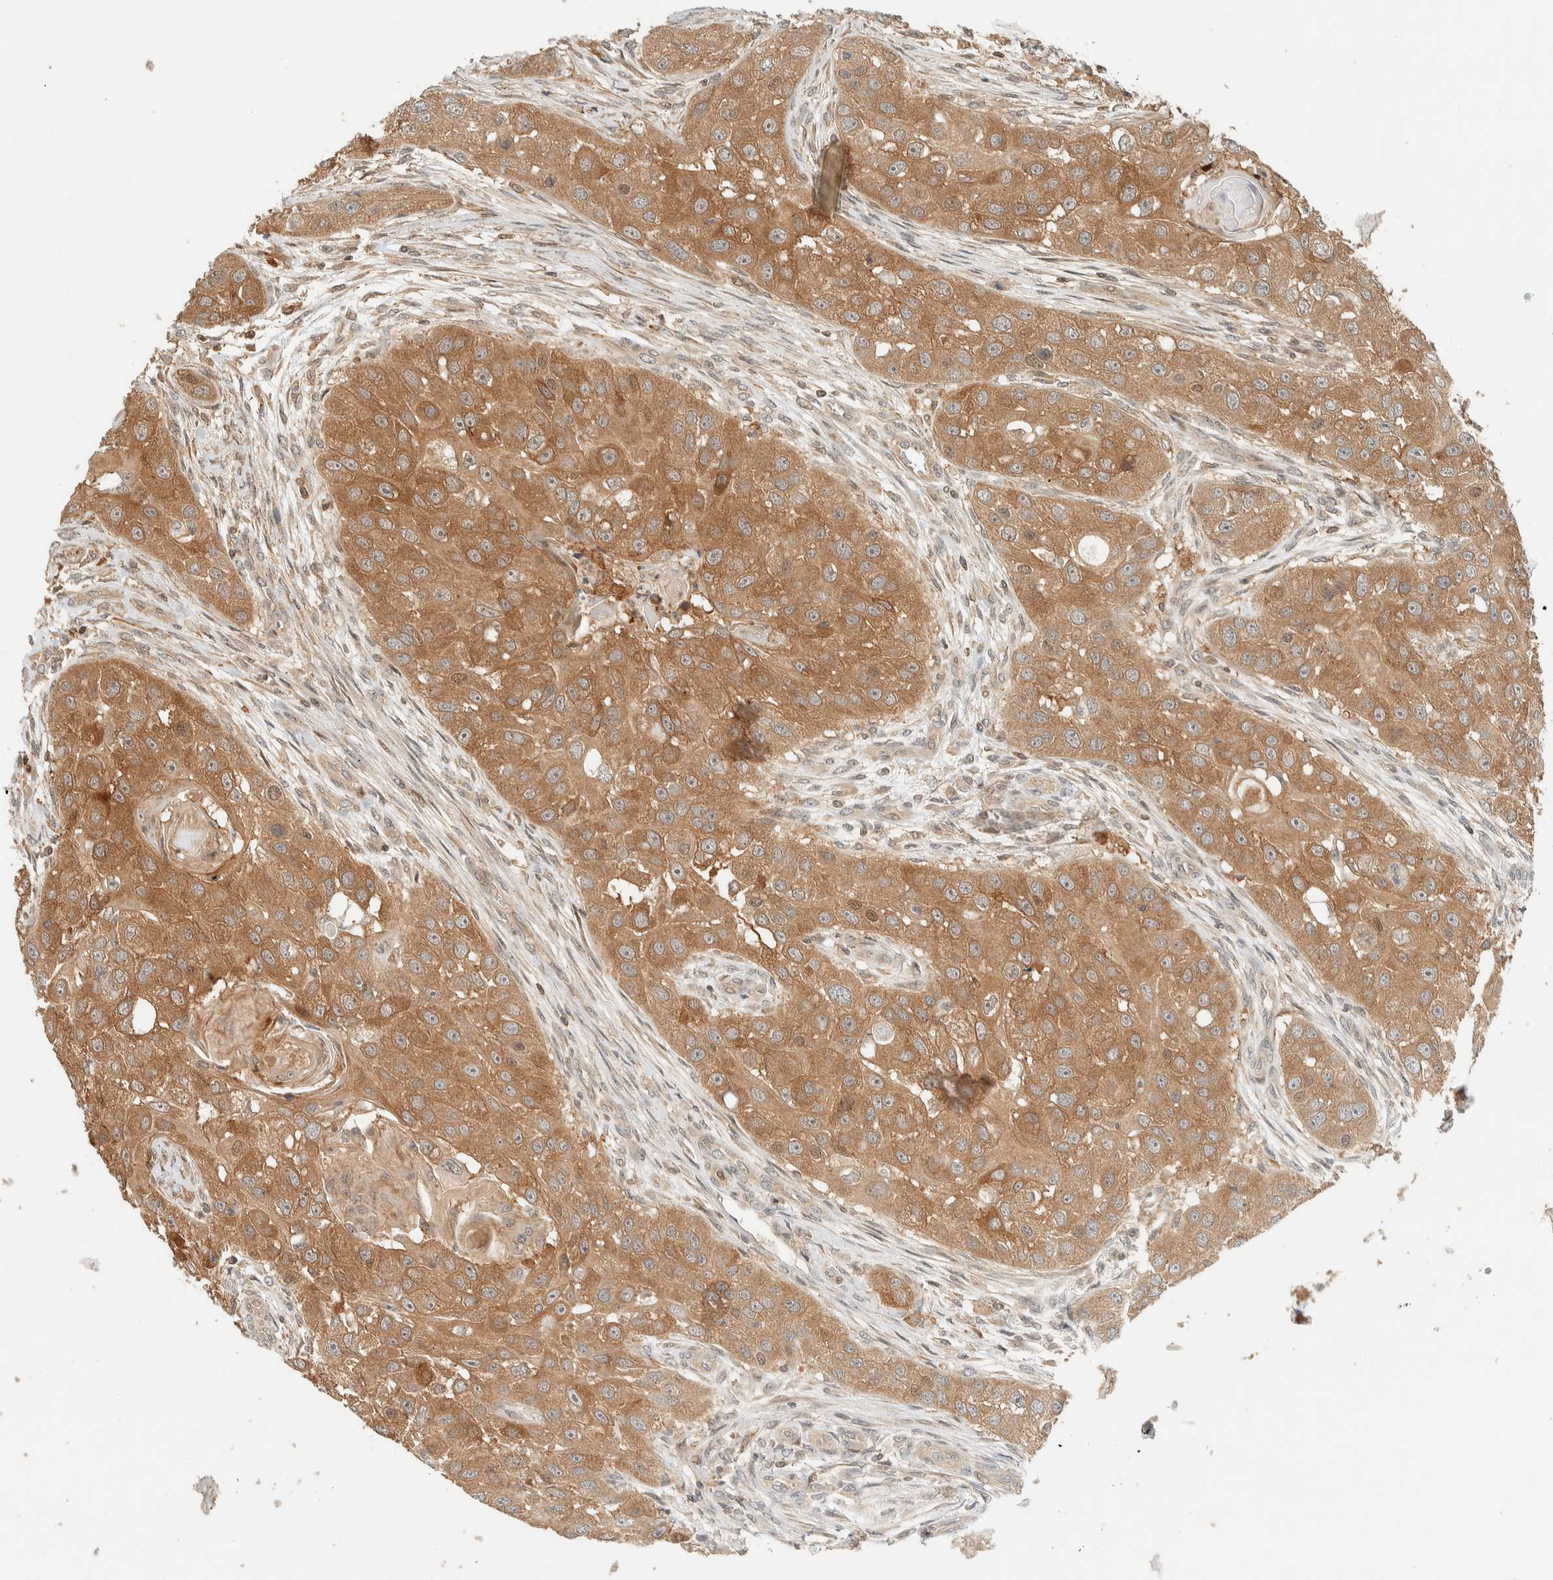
{"staining": {"intensity": "moderate", "quantity": ">75%", "location": "cytoplasmic/membranous"}, "tissue": "head and neck cancer", "cell_type": "Tumor cells", "image_type": "cancer", "snomed": [{"axis": "morphology", "description": "Normal tissue, NOS"}, {"axis": "morphology", "description": "Squamous cell carcinoma, NOS"}, {"axis": "topography", "description": "Skeletal muscle"}, {"axis": "topography", "description": "Head-Neck"}], "caption": "Immunohistochemical staining of head and neck cancer (squamous cell carcinoma) exhibits medium levels of moderate cytoplasmic/membranous protein staining in about >75% of tumor cells.", "gene": "ARFGEF1", "patient": {"sex": "male", "age": 51}}